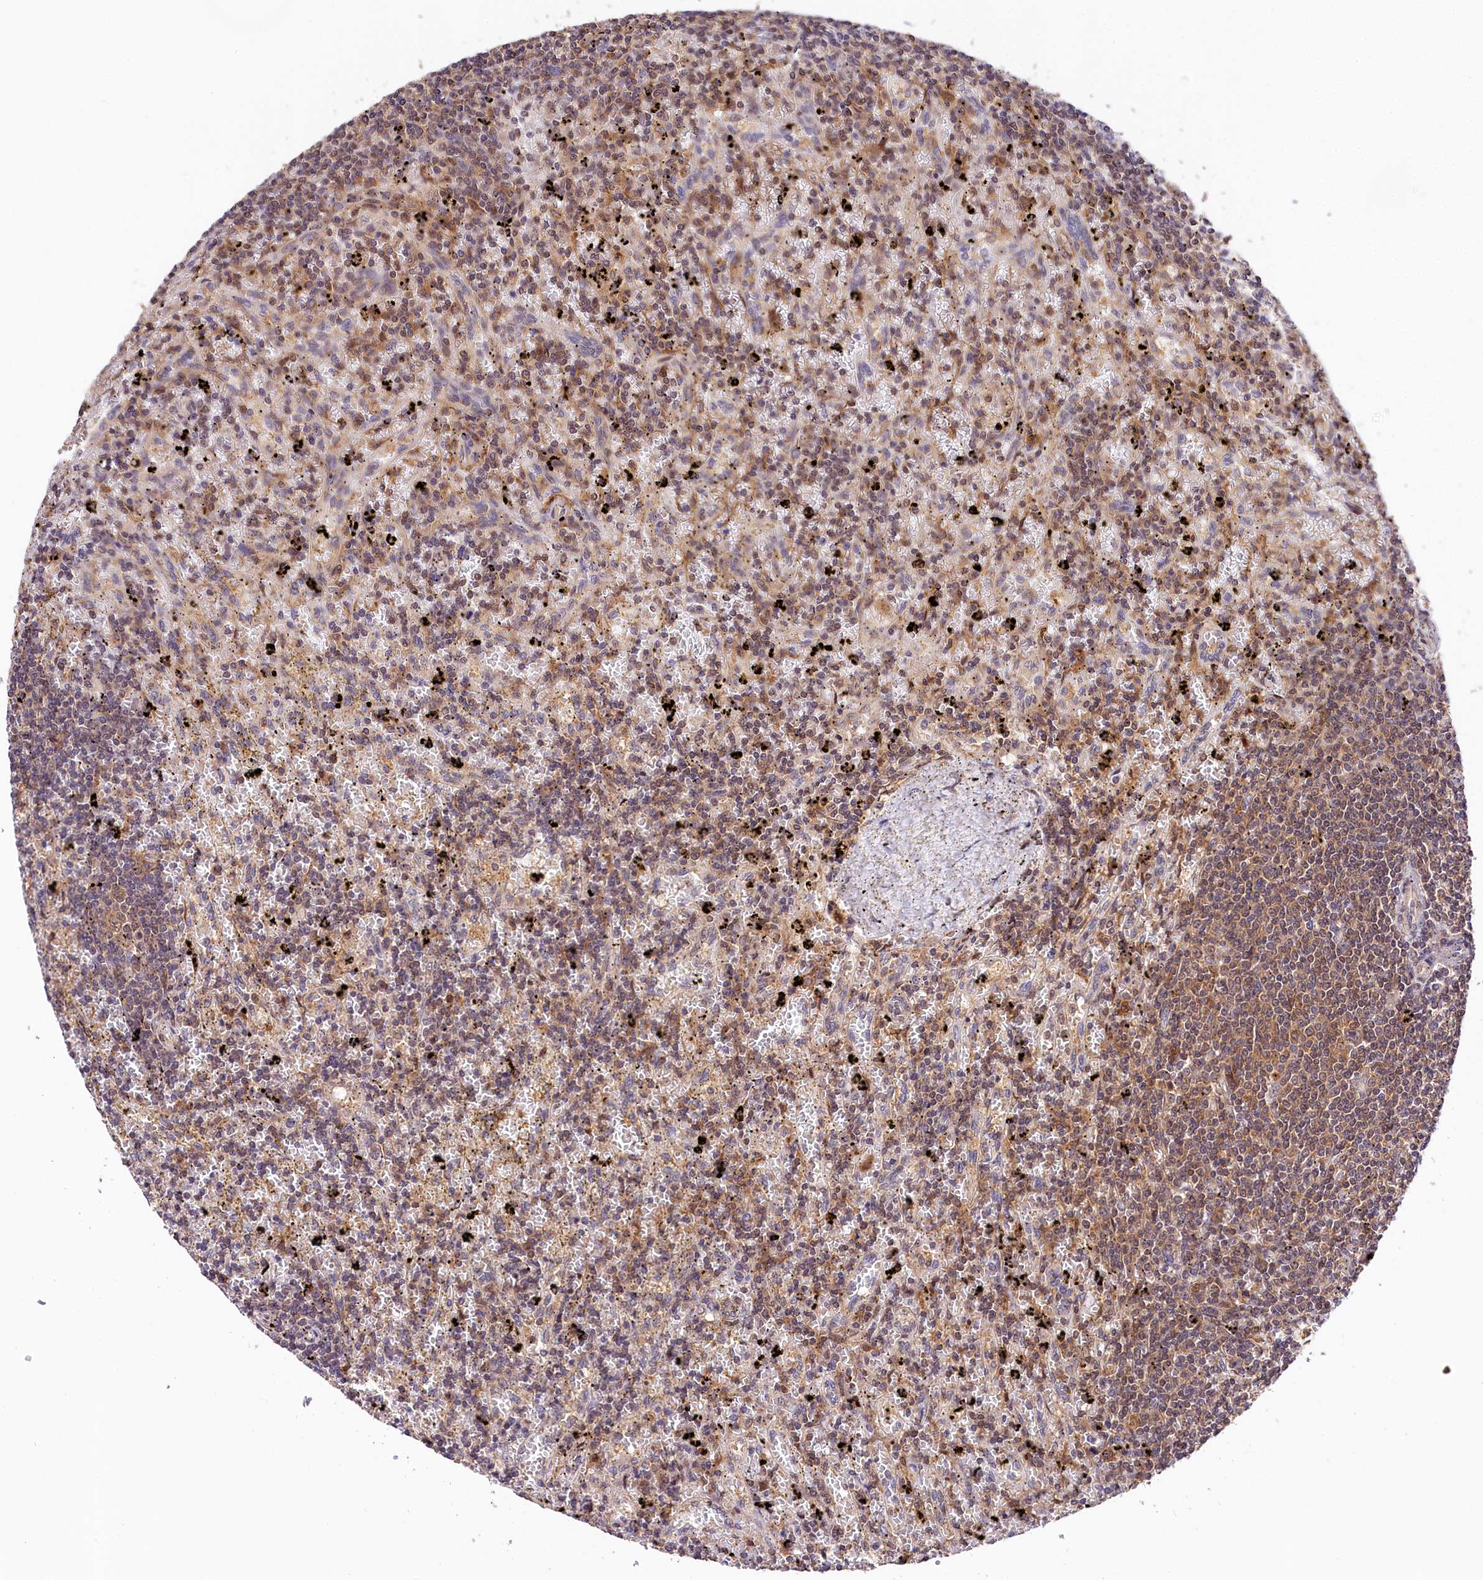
{"staining": {"intensity": "weak", "quantity": "25%-75%", "location": "cytoplasmic/membranous"}, "tissue": "lymphoma", "cell_type": "Tumor cells", "image_type": "cancer", "snomed": [{"axis": "morphology", "description": "Malignant lymphoma, non-Hodgkin's type, Low grade"}, {"axis": "topography", "description": "Spleen"}], "caption": "DAB (3,3'-diaminobenzidine) immunohistochemical staining of human lymphoma shows weak cytoplasmic/membranous protein staining in approximately 25%-75% of tumor cells.", "gene": "CHORDC1", "patient": {"sex": "male", "age": 76}}